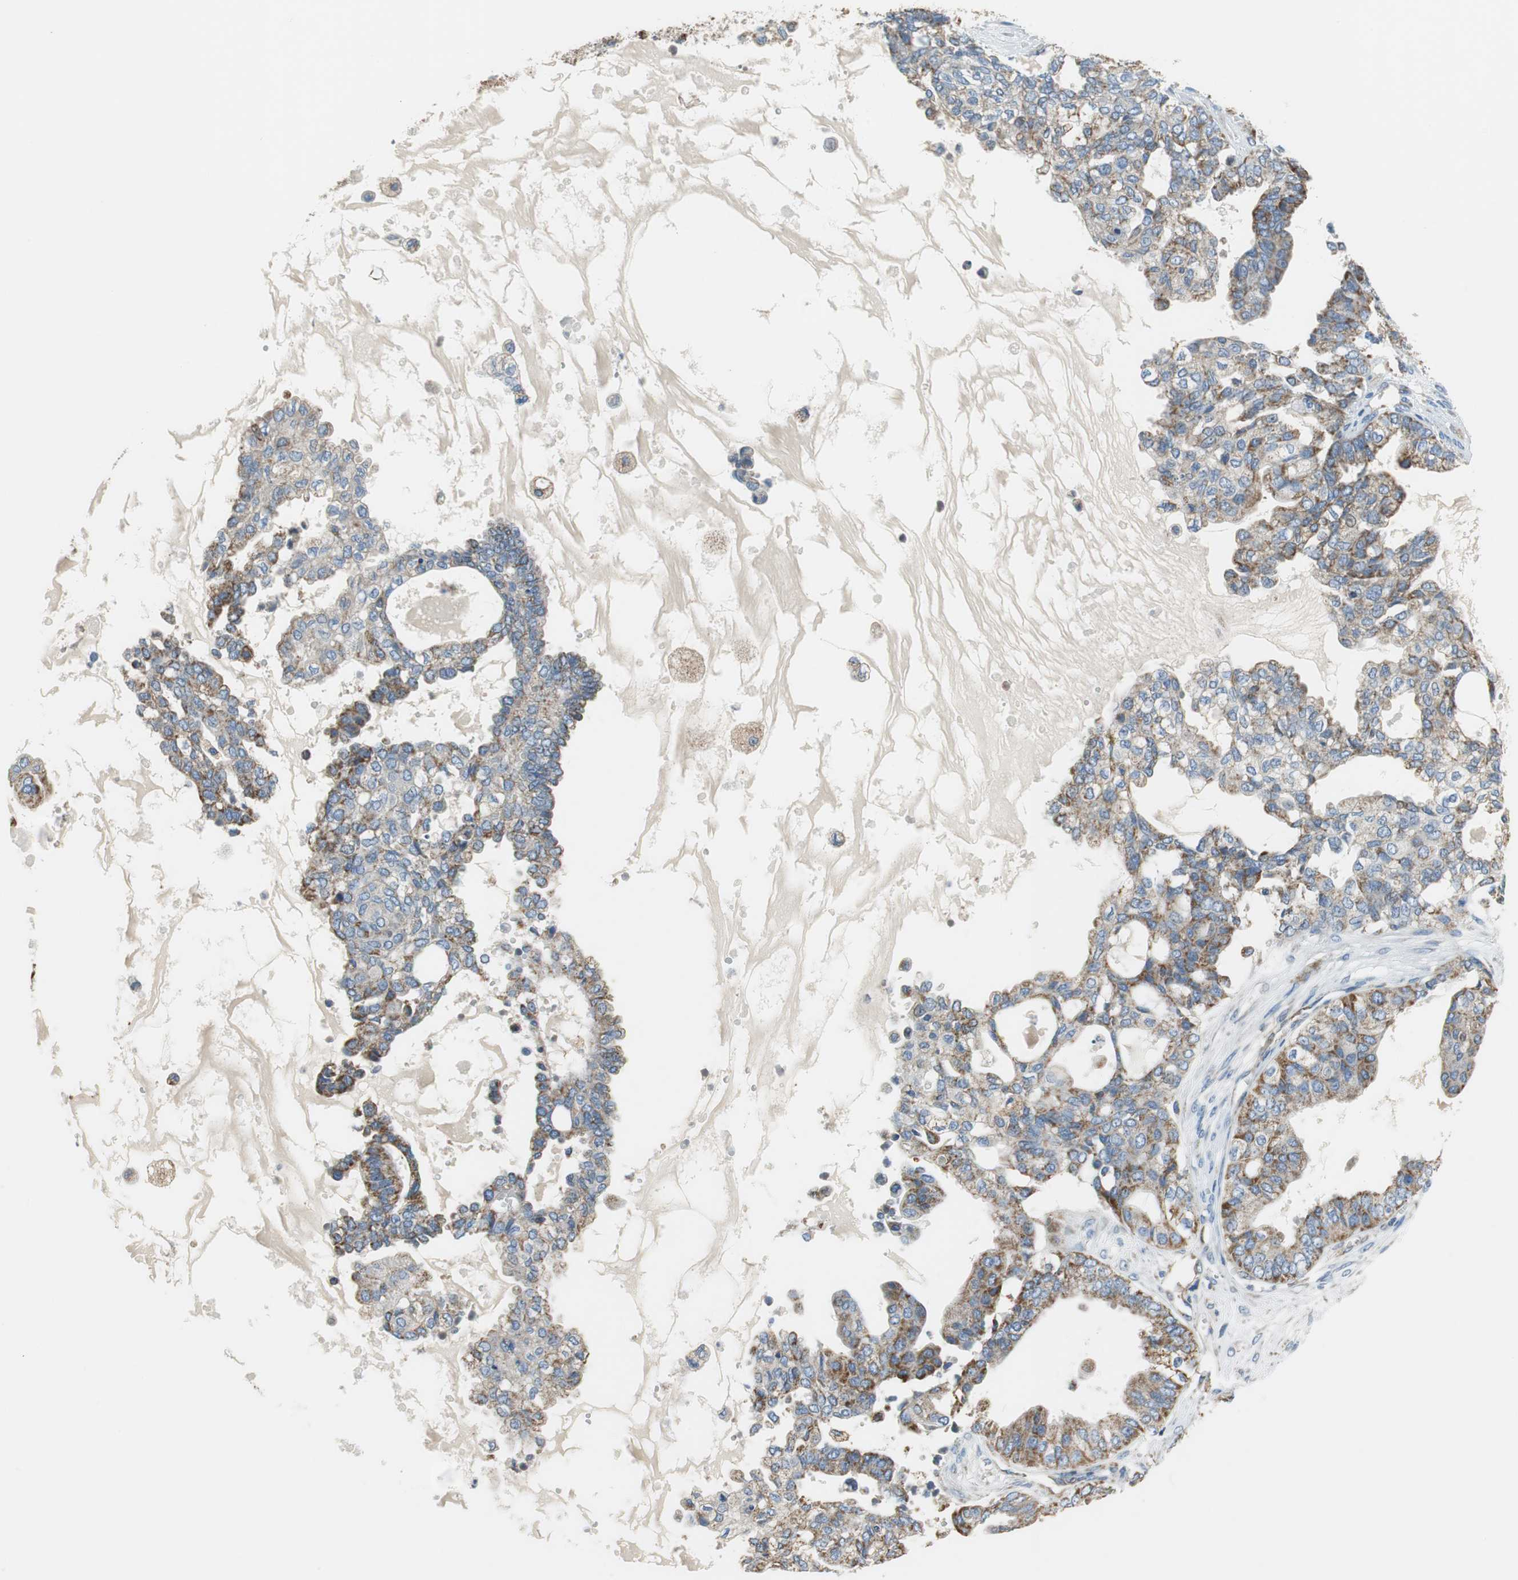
{"staining": {"intensity": "strong", "quantity": "25%-75%", "location": "cytoplasmic/membranous"}, "tissue": "ovarian cancer", "cell_type": "Tumor cells", "image_type": "cancer", "snomed": [{"axis": "morphology", "description": "Carcinoma, NOS"}, {"axis": "morphology", "description": "Carcinoma, endometroid"}, {"axis": "topography", "description": "Ovary"}], "caption": "Immunohistochemical staining of human ovarian endometroid carcinoma exhibits high levels of strong cytoplasmic/membranous positivity in about 25%-75% of tumor cells.", "gene": "GSTK1", "patient": {"sex": "female", "age": 50}}